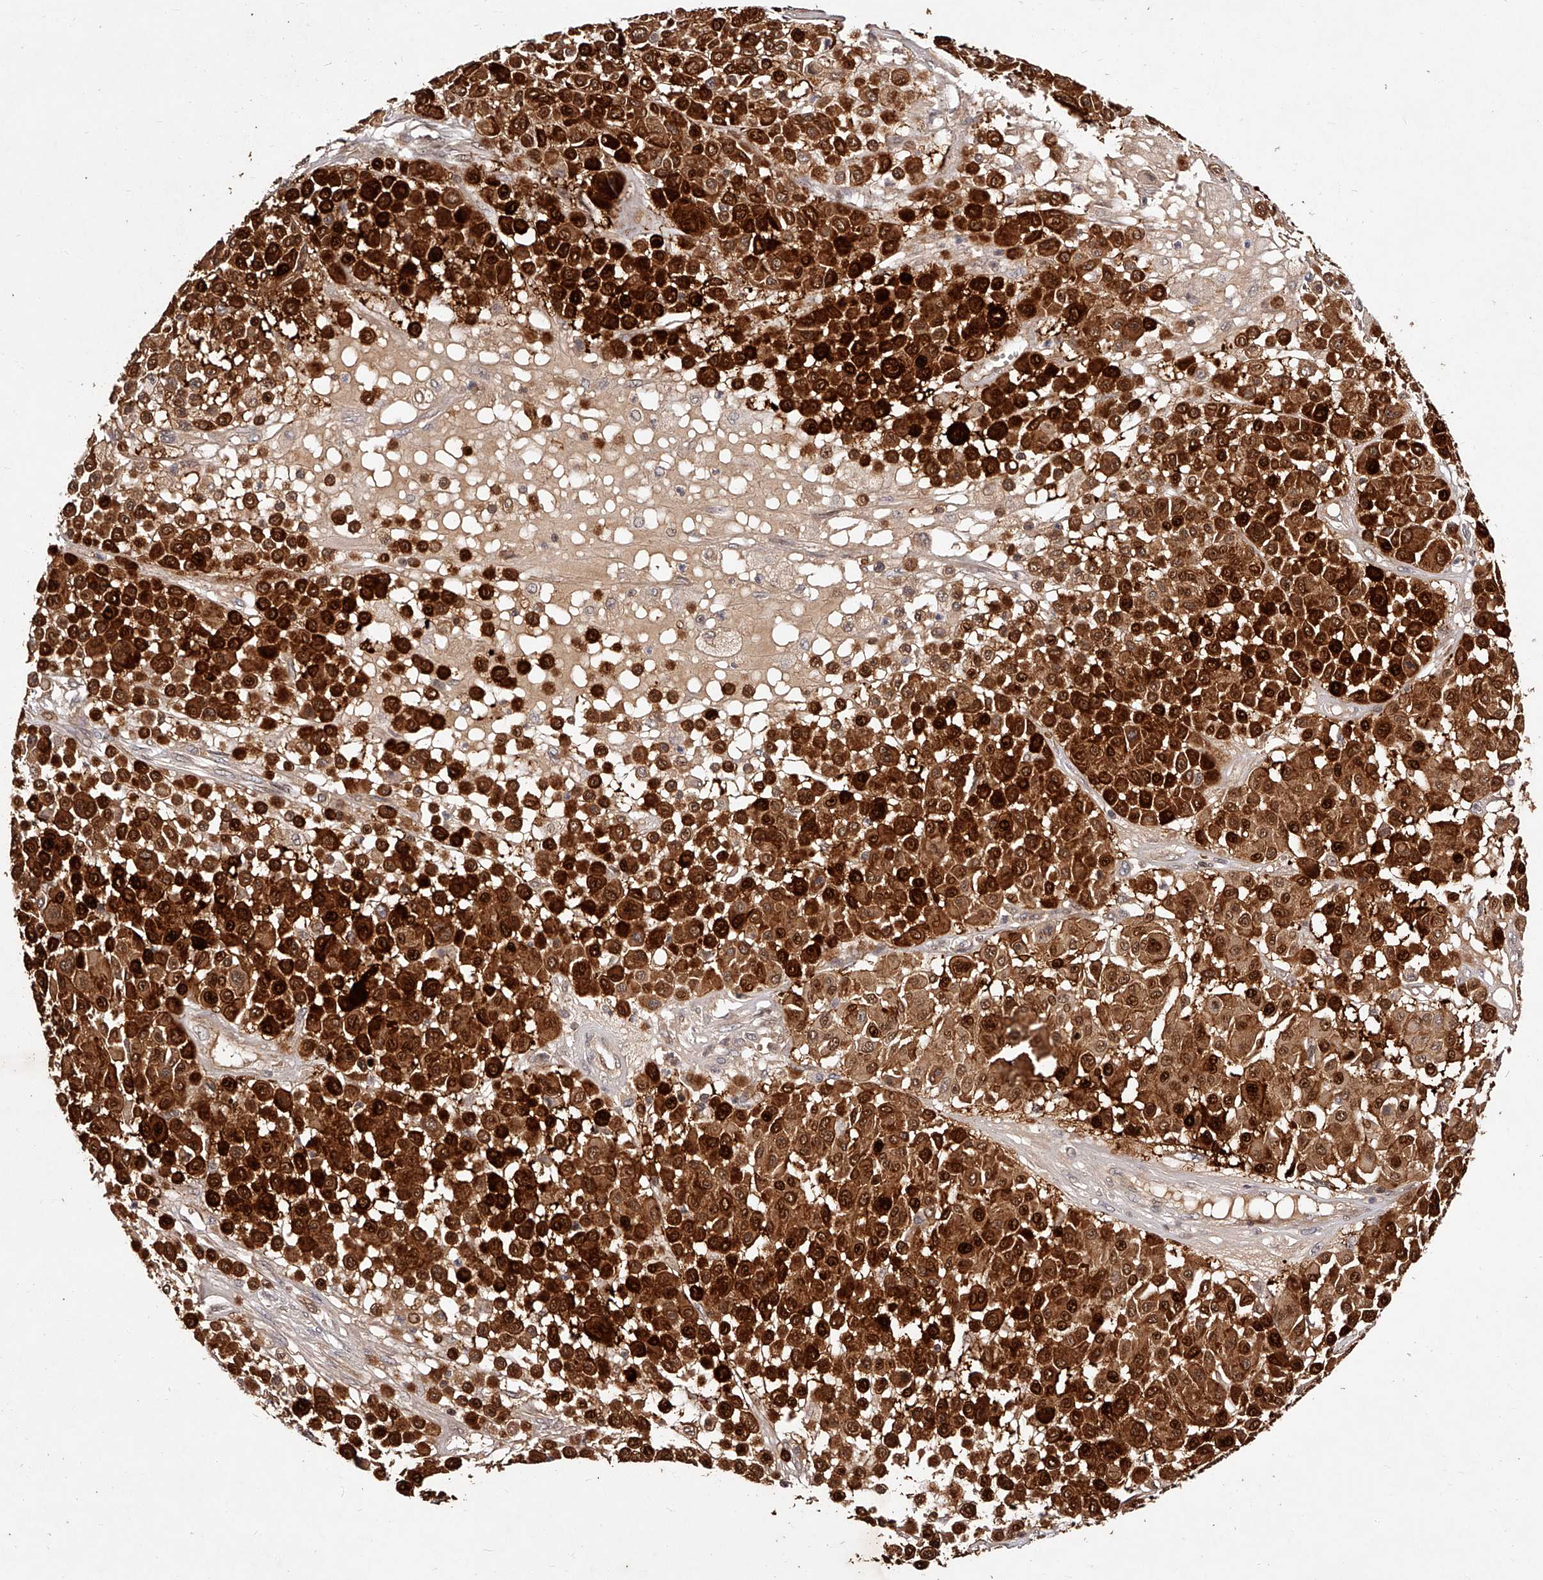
{"staining": {"intensity": "strong", "quantity": ">75%", "location": "cytoplasmic/membranous,nuclear"}, "tissue": "melanoma", "cell_type": "Tumor cells", "image_type": "cancer", "snomed": [{"axis": "morphology", "description": "Malignant melanoma, Metastatic site"}, {"axis": "topography", "description": "Soft tissue"}], "caption": "The immunohistochemical stain shows strong cytoplasmic/membranous and nuclear expression in tumor cells of malignant melanoma (metastatic site) tissue.", "gene": "CUL7", "patient": {"sex": "male", "age": 41}}